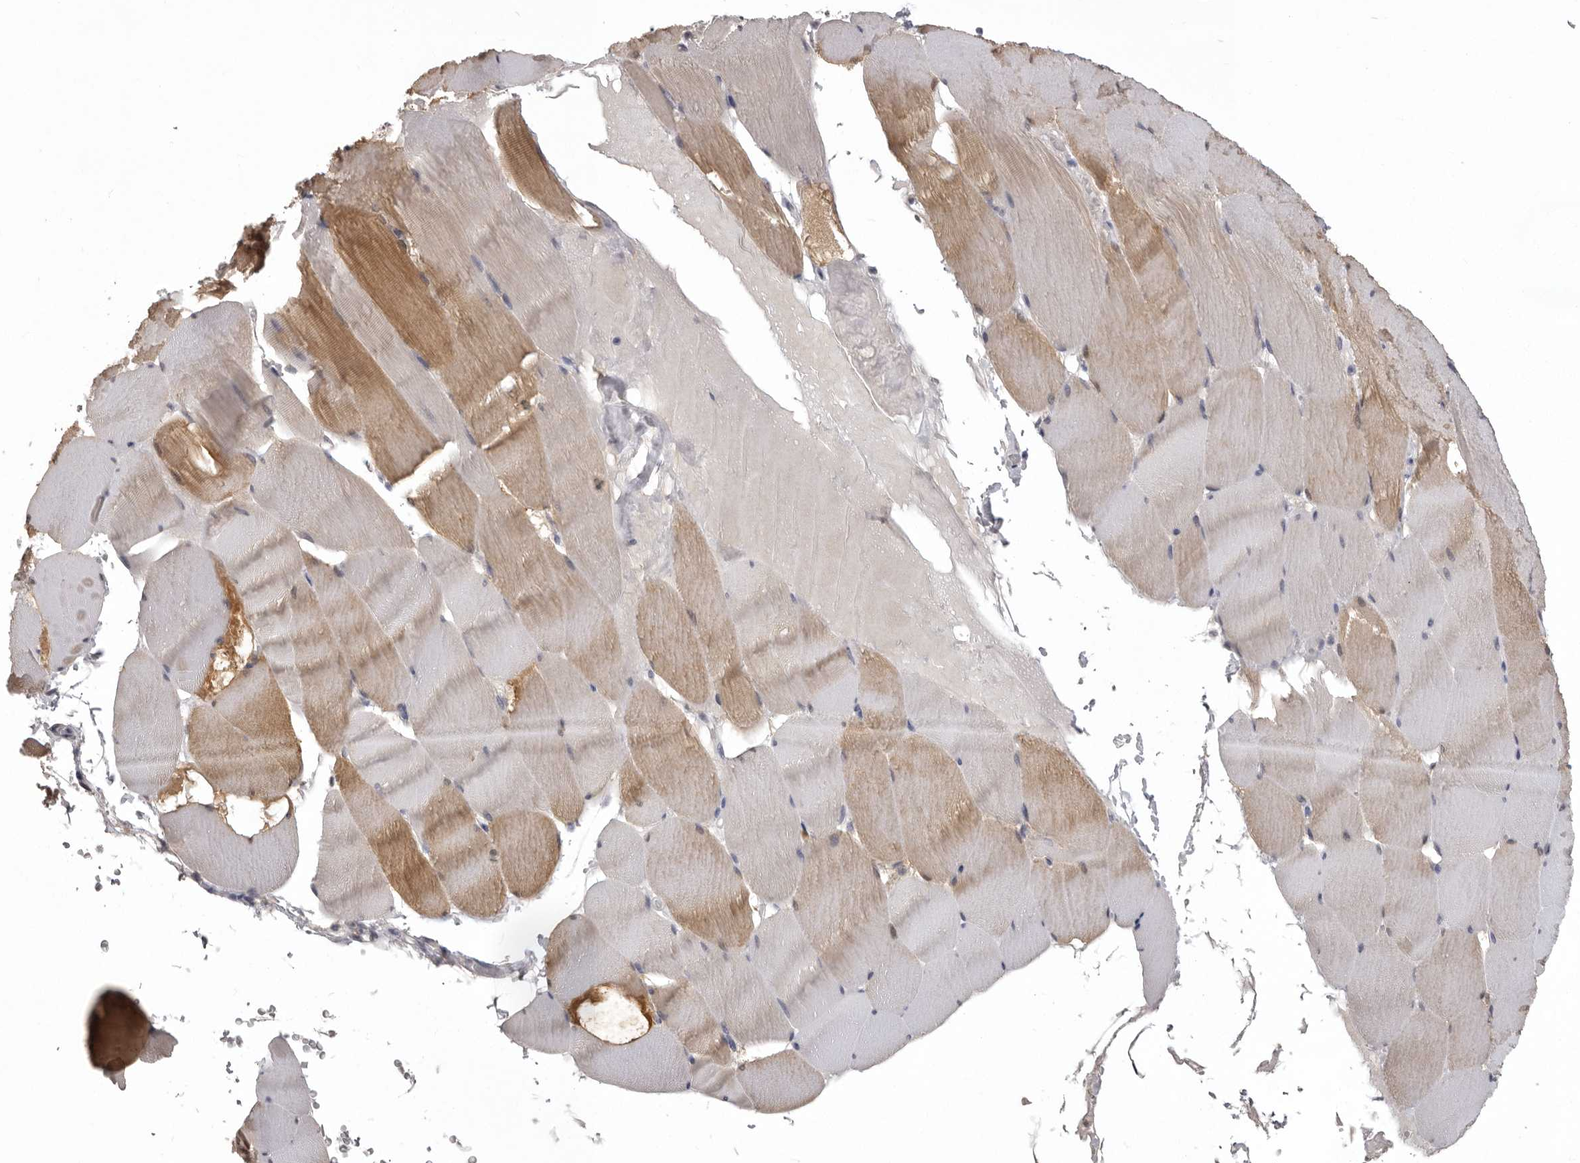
{"staining": {"intensity": "moderate", "quantity": "<25%", "location": "cytoplasmic/membranous"}, "tissue": "skeletal muscle", "cell_type": "Myocytes", "image_type": "normal", "snomed": [{"axis": "morphology", "description": "Normal tissue, NOS"}, {"axis": "topography", "description": "Skeletal muscle"}], "caption": "Immunohistochemistry (IHC) micrograph of unremarkable skeletal muscle: human skeletal muscle stained using immunohistochemistry reveals low levels of moderate protein expression localized specifically in the cytoplasmic/membranous of myocytes, appearing as a cytoplasmic/membranous brown color.", "gene": "MDH1", "patient": {"sex": "male", "age": 62}}